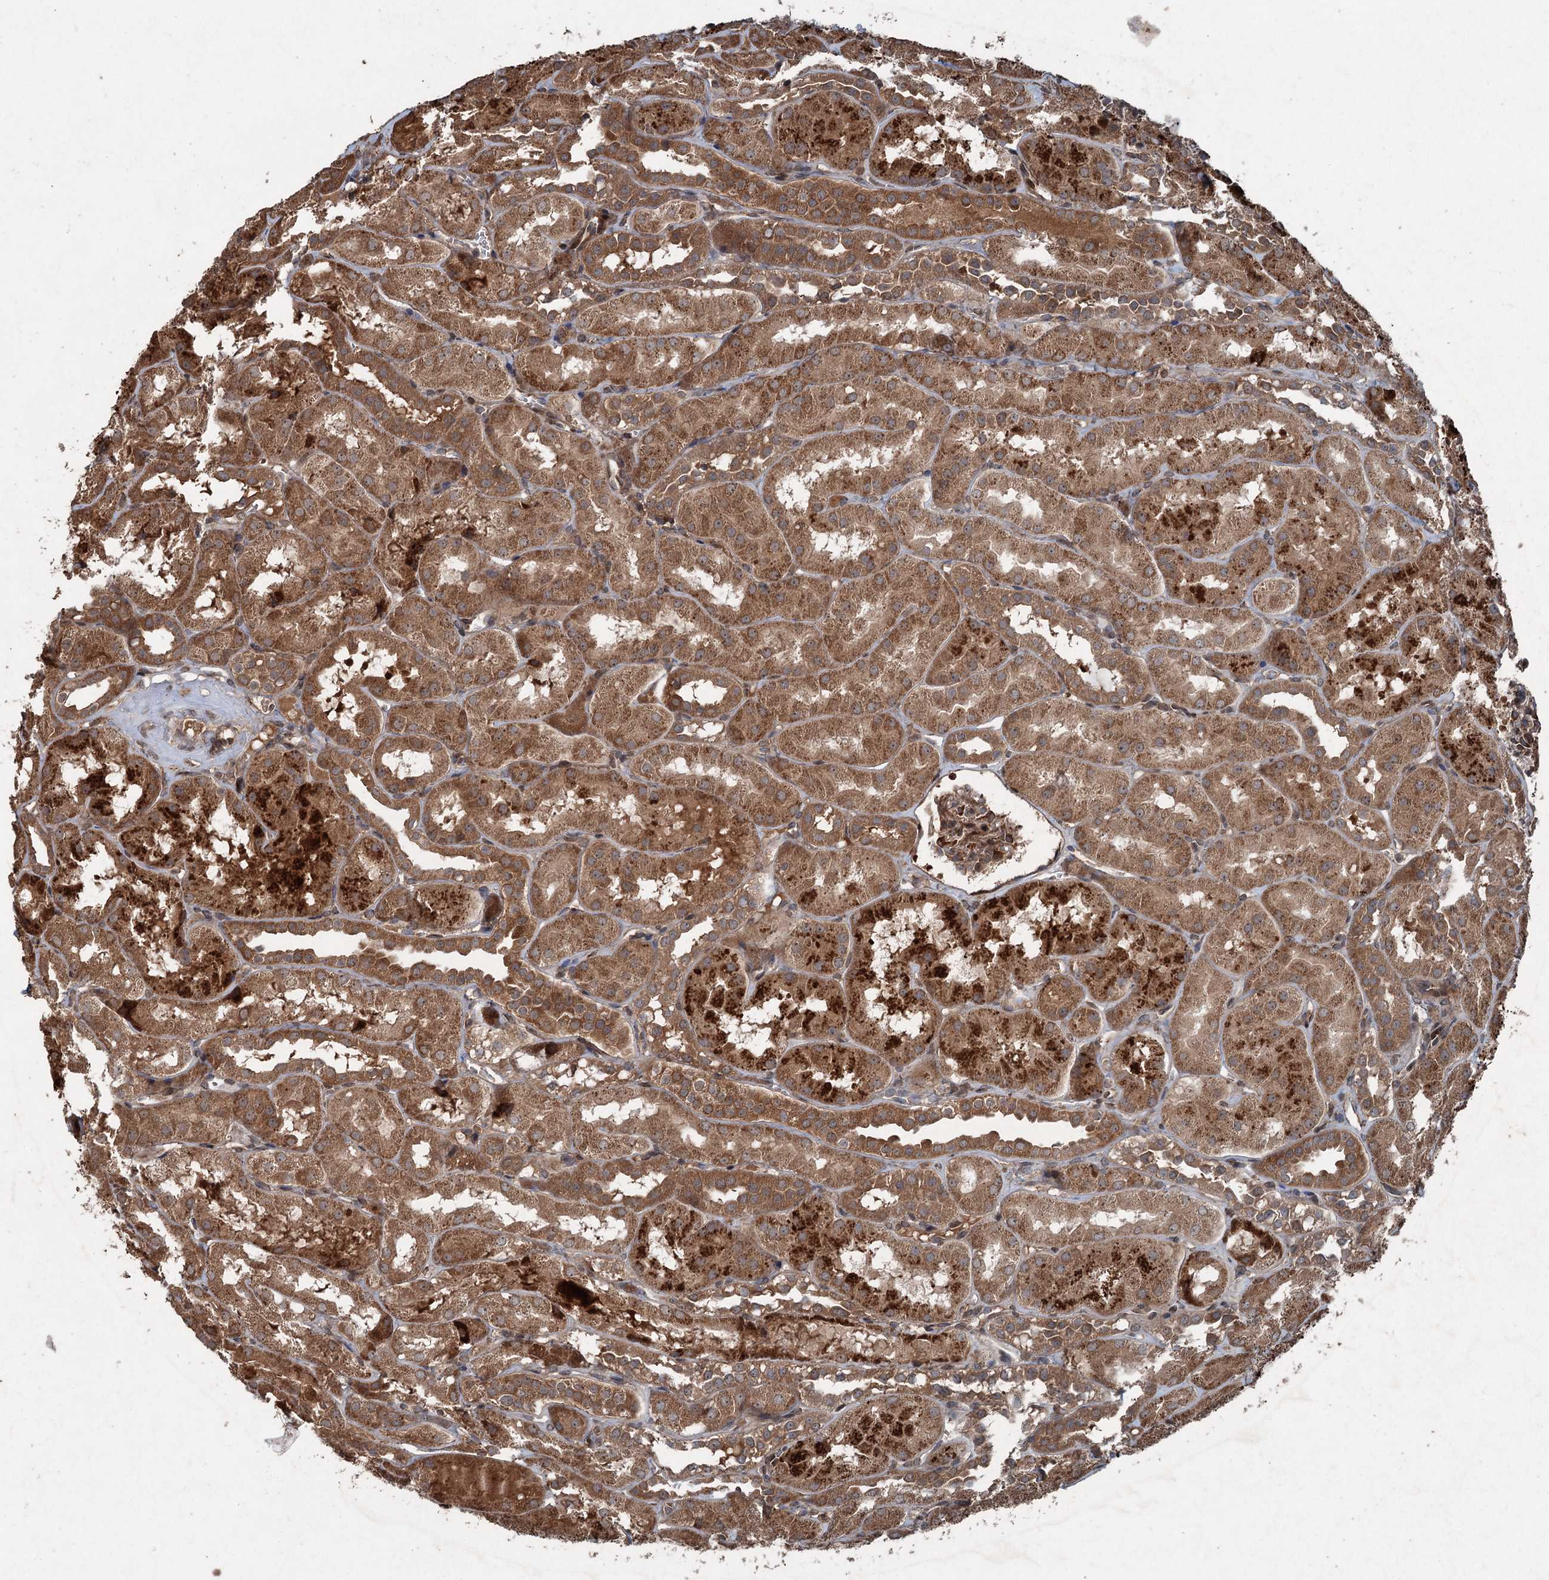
{"staining": {"intensity": "moderate", "quantity": ">75%", "location": "cytoplasmic/membranous"}, "tissue": "kidney", "cell_type": "Cells in glomeruli", "image_type": "normal", "snomed": [{"axis": "morphology", "description": "Normal tissue, NOS"}, {"axis": "topography", "description": "Kidney"}, {"axis": "topography", "description": "Urinary bladder"}], "caption": "Immunohistochemical staining of unremarkable human kidney demonstrates medium levels of moderate cytoplasmic/membranous expression in approximately >75% of cells in glomeruli.", "gene": "ALAS1", "patient": {"sex": "male", "age": 16}}